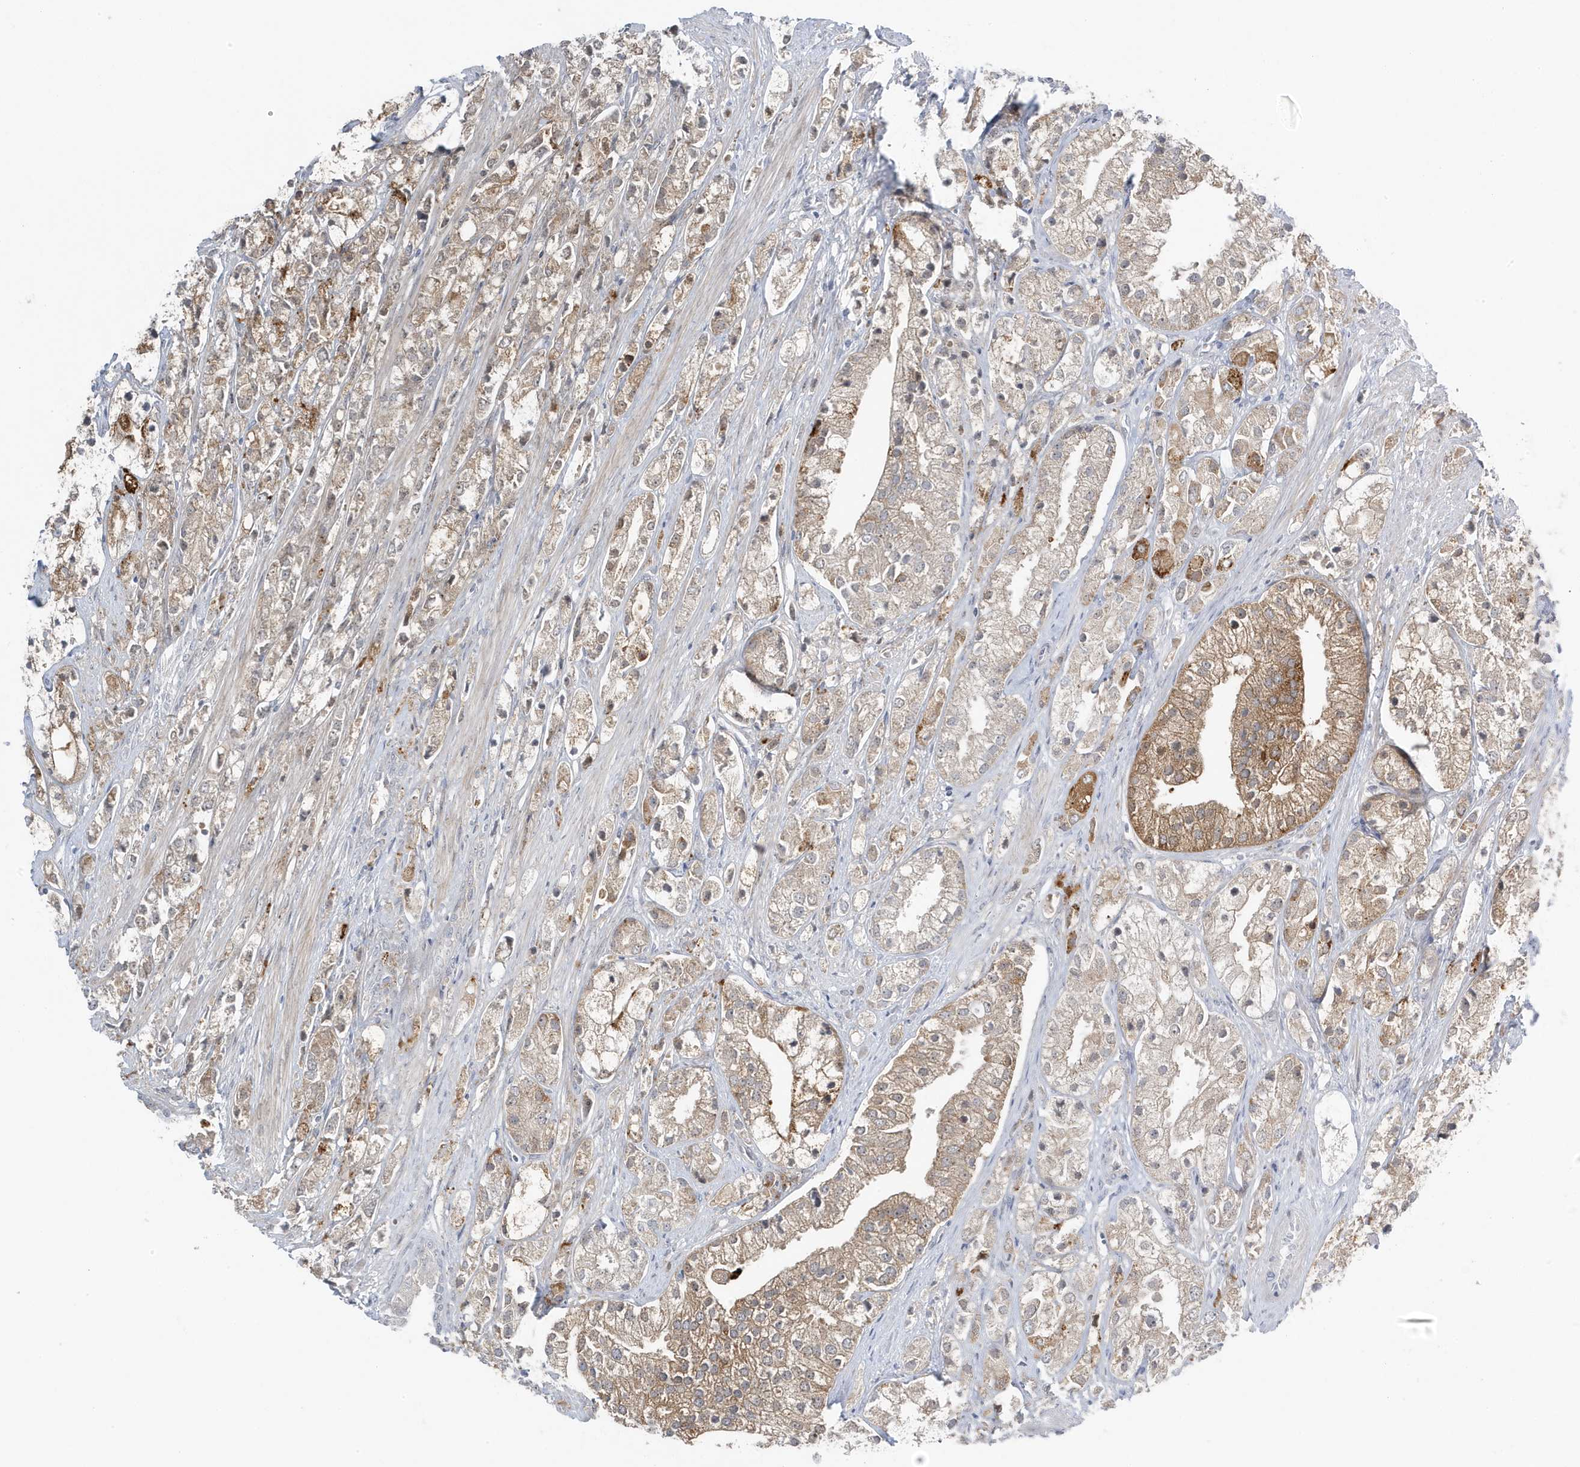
{"staining": {"intensity": "moderate", "quantity": "25%-75%", "location": "cytoplasmic/membranous"}, "tissue": "prostate cancer", "cell_type": "Tumor cells", "image_type": "cancer", "snomed": [{"axis": "morphology", "description": "Adenocarcinoma, High grade"}, {"axis": "topography", "description": "Prostate"}], "caption": "Immunohistochemistry image of human prostate cancer (adenocarcinoma (high-grade)) stained for a protein (brown), which exhibits medium levels of moderate cytoplasmic/membranous staining in approximately 25%-75% of tumor cells.", "gene": "TSEN15", "patient": {"sex": "male", "age": 50}}